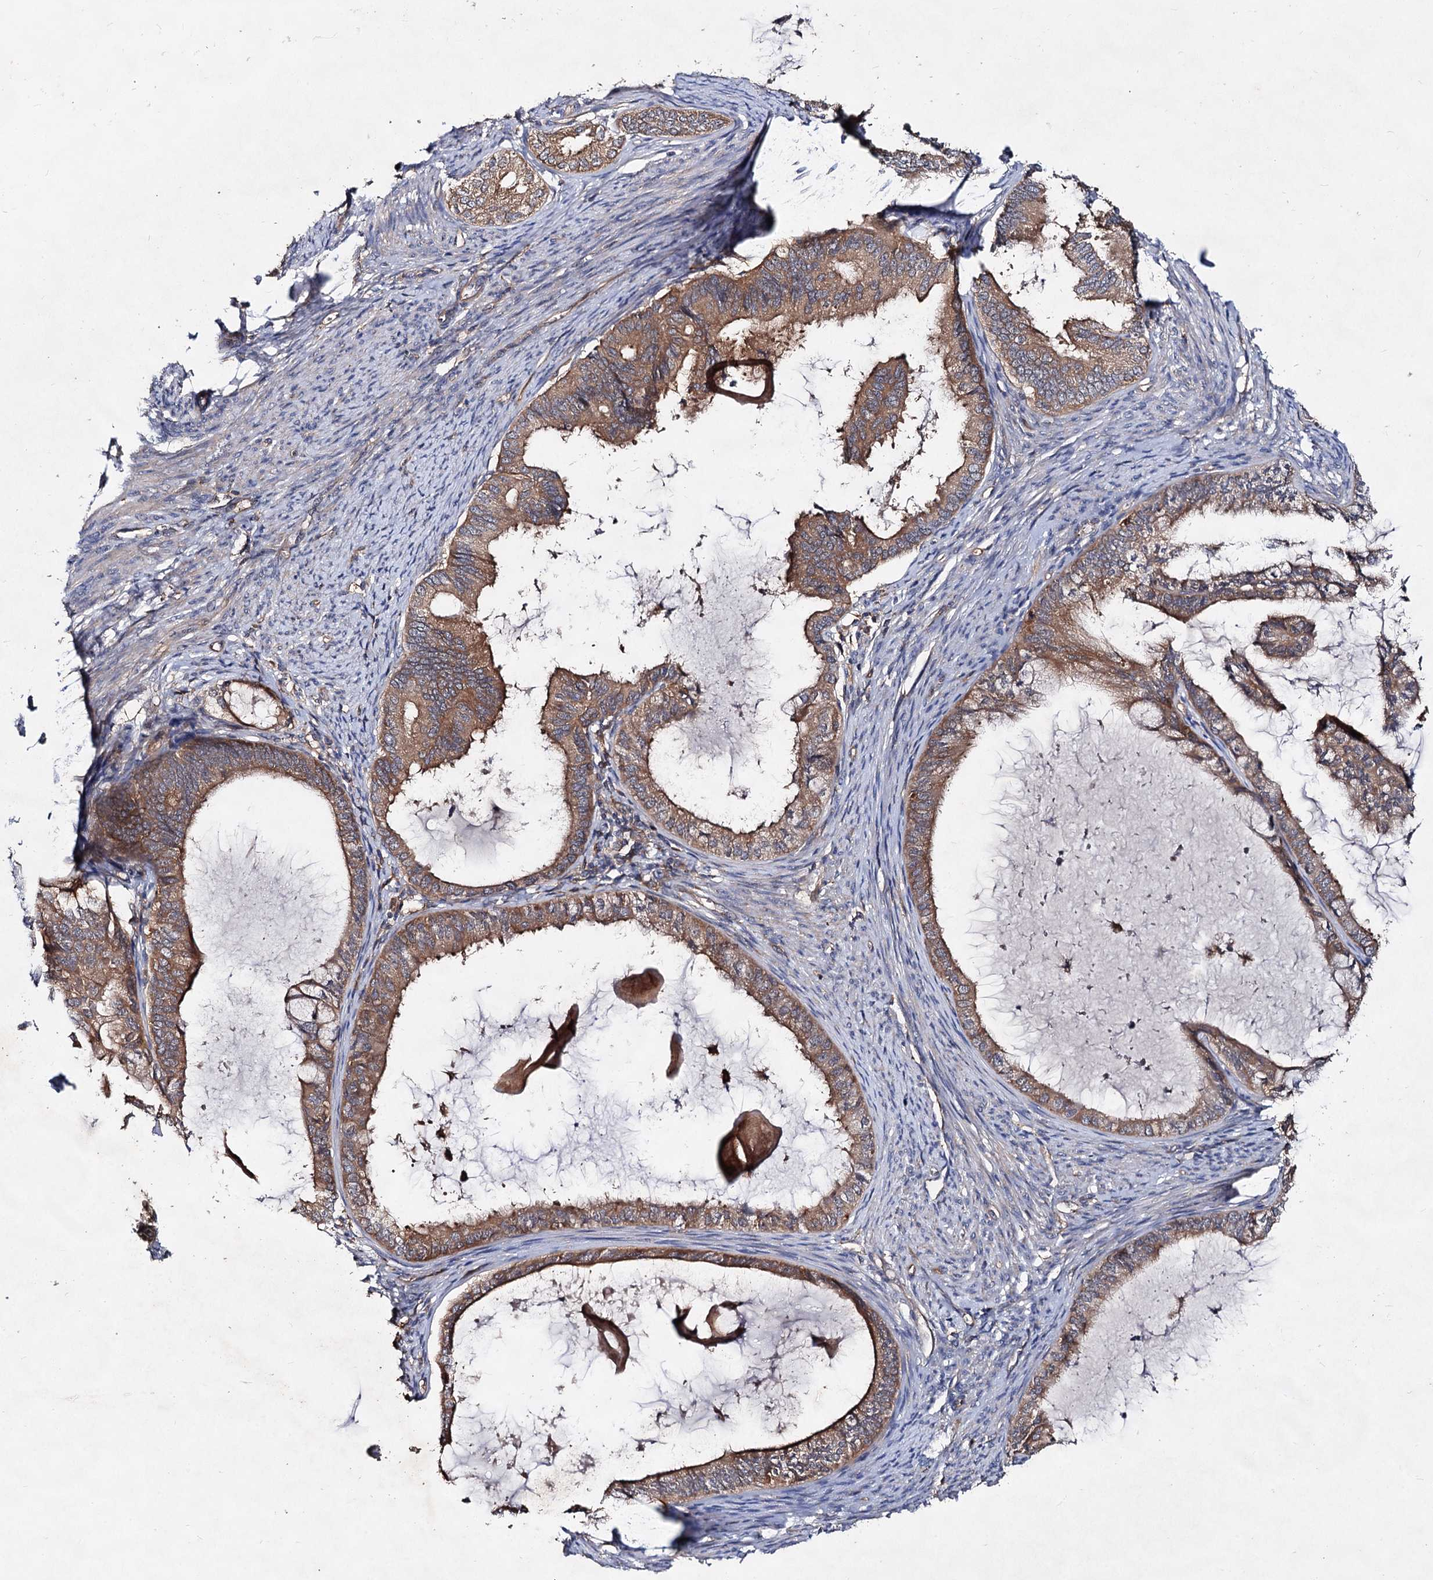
{"staining": {"intensity": "moderate", "quantity": ">75%", "location": "cytoplasmic/membranous"}, "tissue": "endometrial cancer", "cell_type": "Tumor cells", "image_type": "cancer", "snomed": [{"axis": "morphology", "description": "Adenocarcinoma, NOS"}, {"axis": "topography", "description": "Endometrium"}], "caption": "Immunohistochemical staining of endometrial adenocarcinoma demonstrates medium levels of moderate cytoplasmic/membranous expression in approximately >75% of tumor cells.", "gene": "VPS29", "patient": {"sex": "female", "age": 86}}